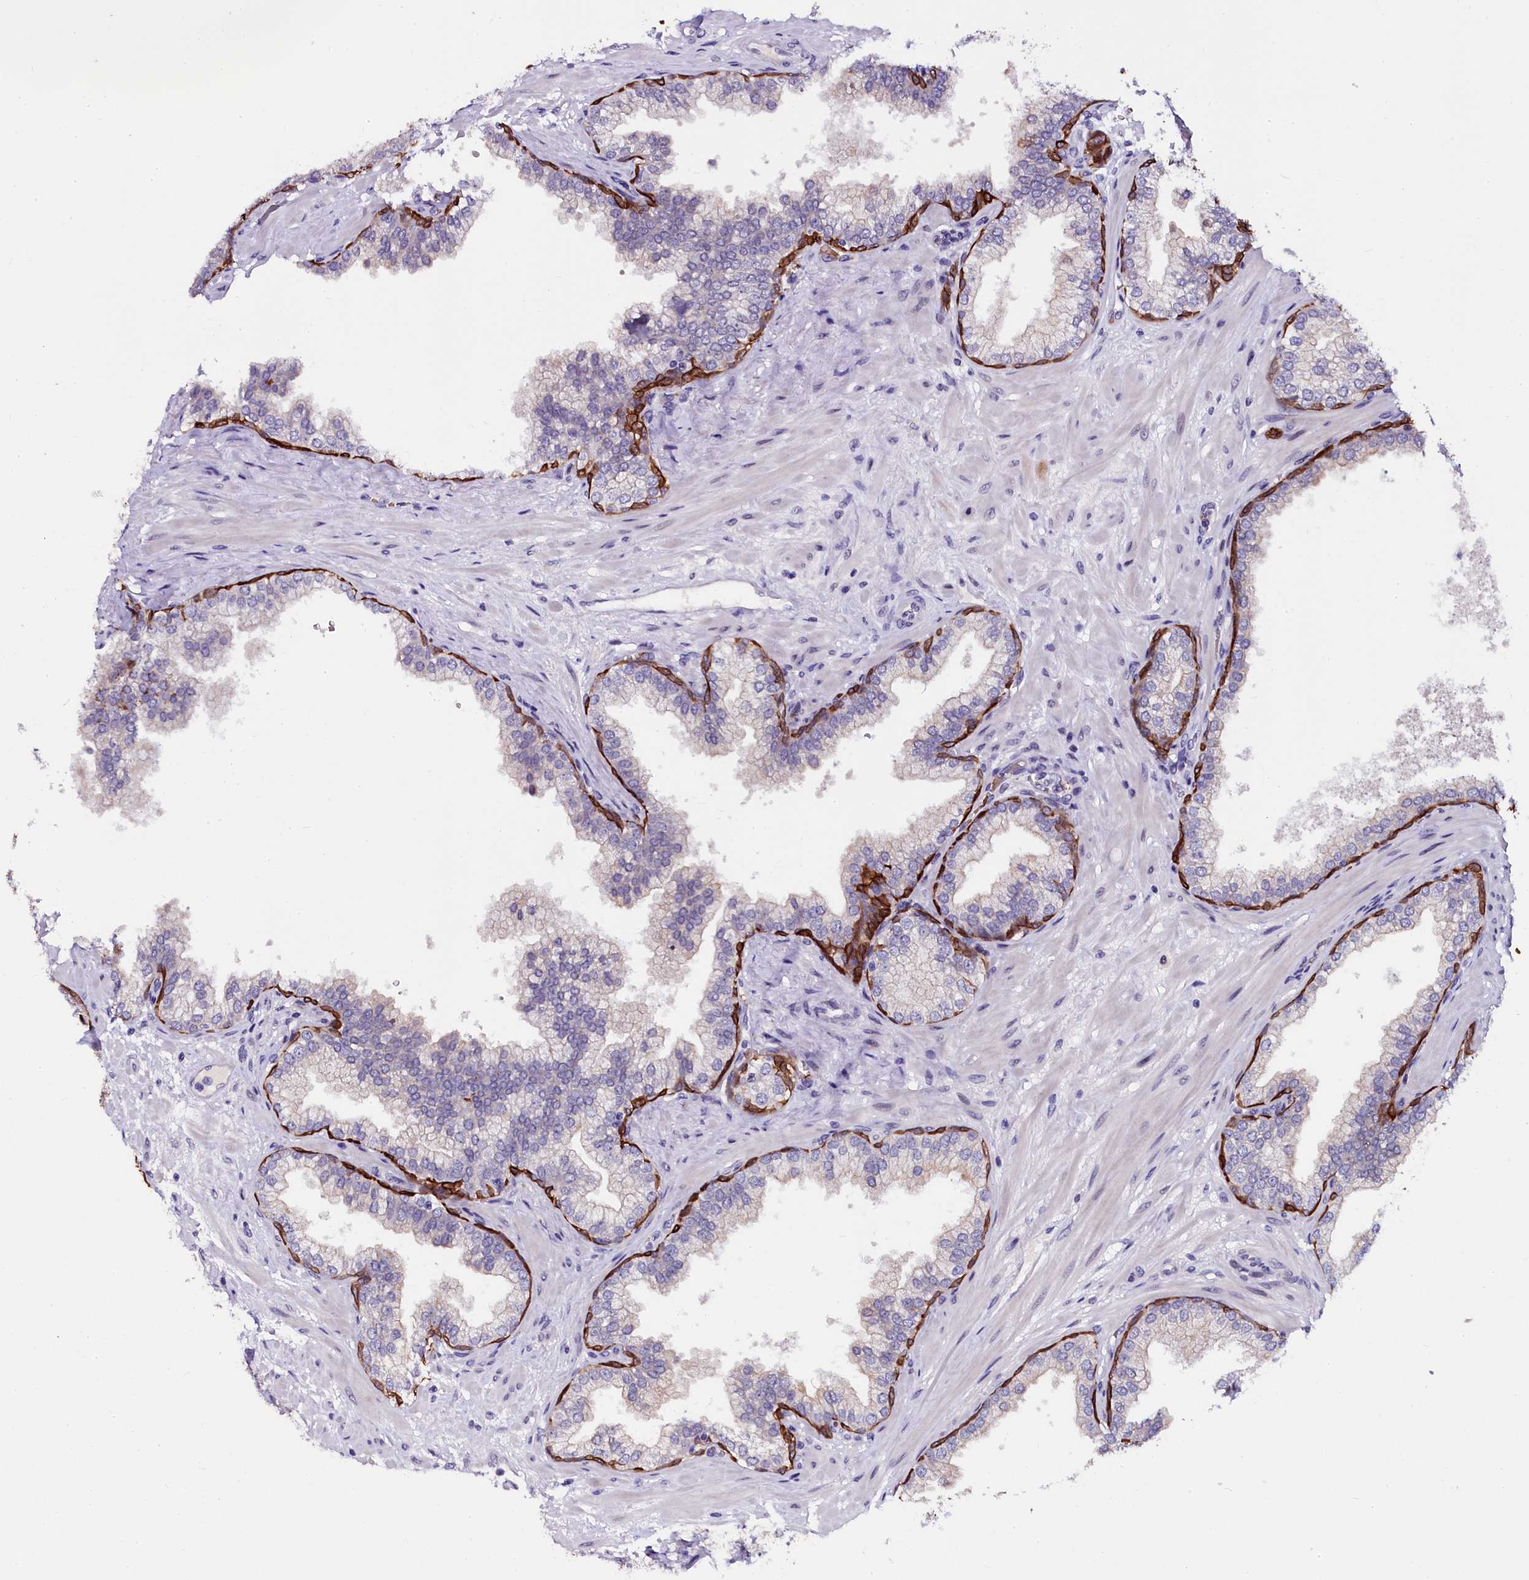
{"staining": {"intensity": "strong", "quantity": "<25%", "location": "cytoplasmic/membranous"}, "tissue": "prostate", "cell_type": "Glandular cells", "image_type": "normal", "snomed": [{"axis": "morphology", "description": "Normal tissue, NOS"}, {"axis": "topography", "description": "Prostate"}], "caption": "Brown immunohistochemical staining in normal prostate demonstrates strong cytoplasmic/membranous expression in about <25% of glandular cells. (Stains: DAB (3,3'-diaminobenzidine) in brown, nuclei in blue, Microscopy: brightfield microscopy at high magnification).", "gene": "CTDSPL2", "patient": {"sex": "male", "age": 60}}